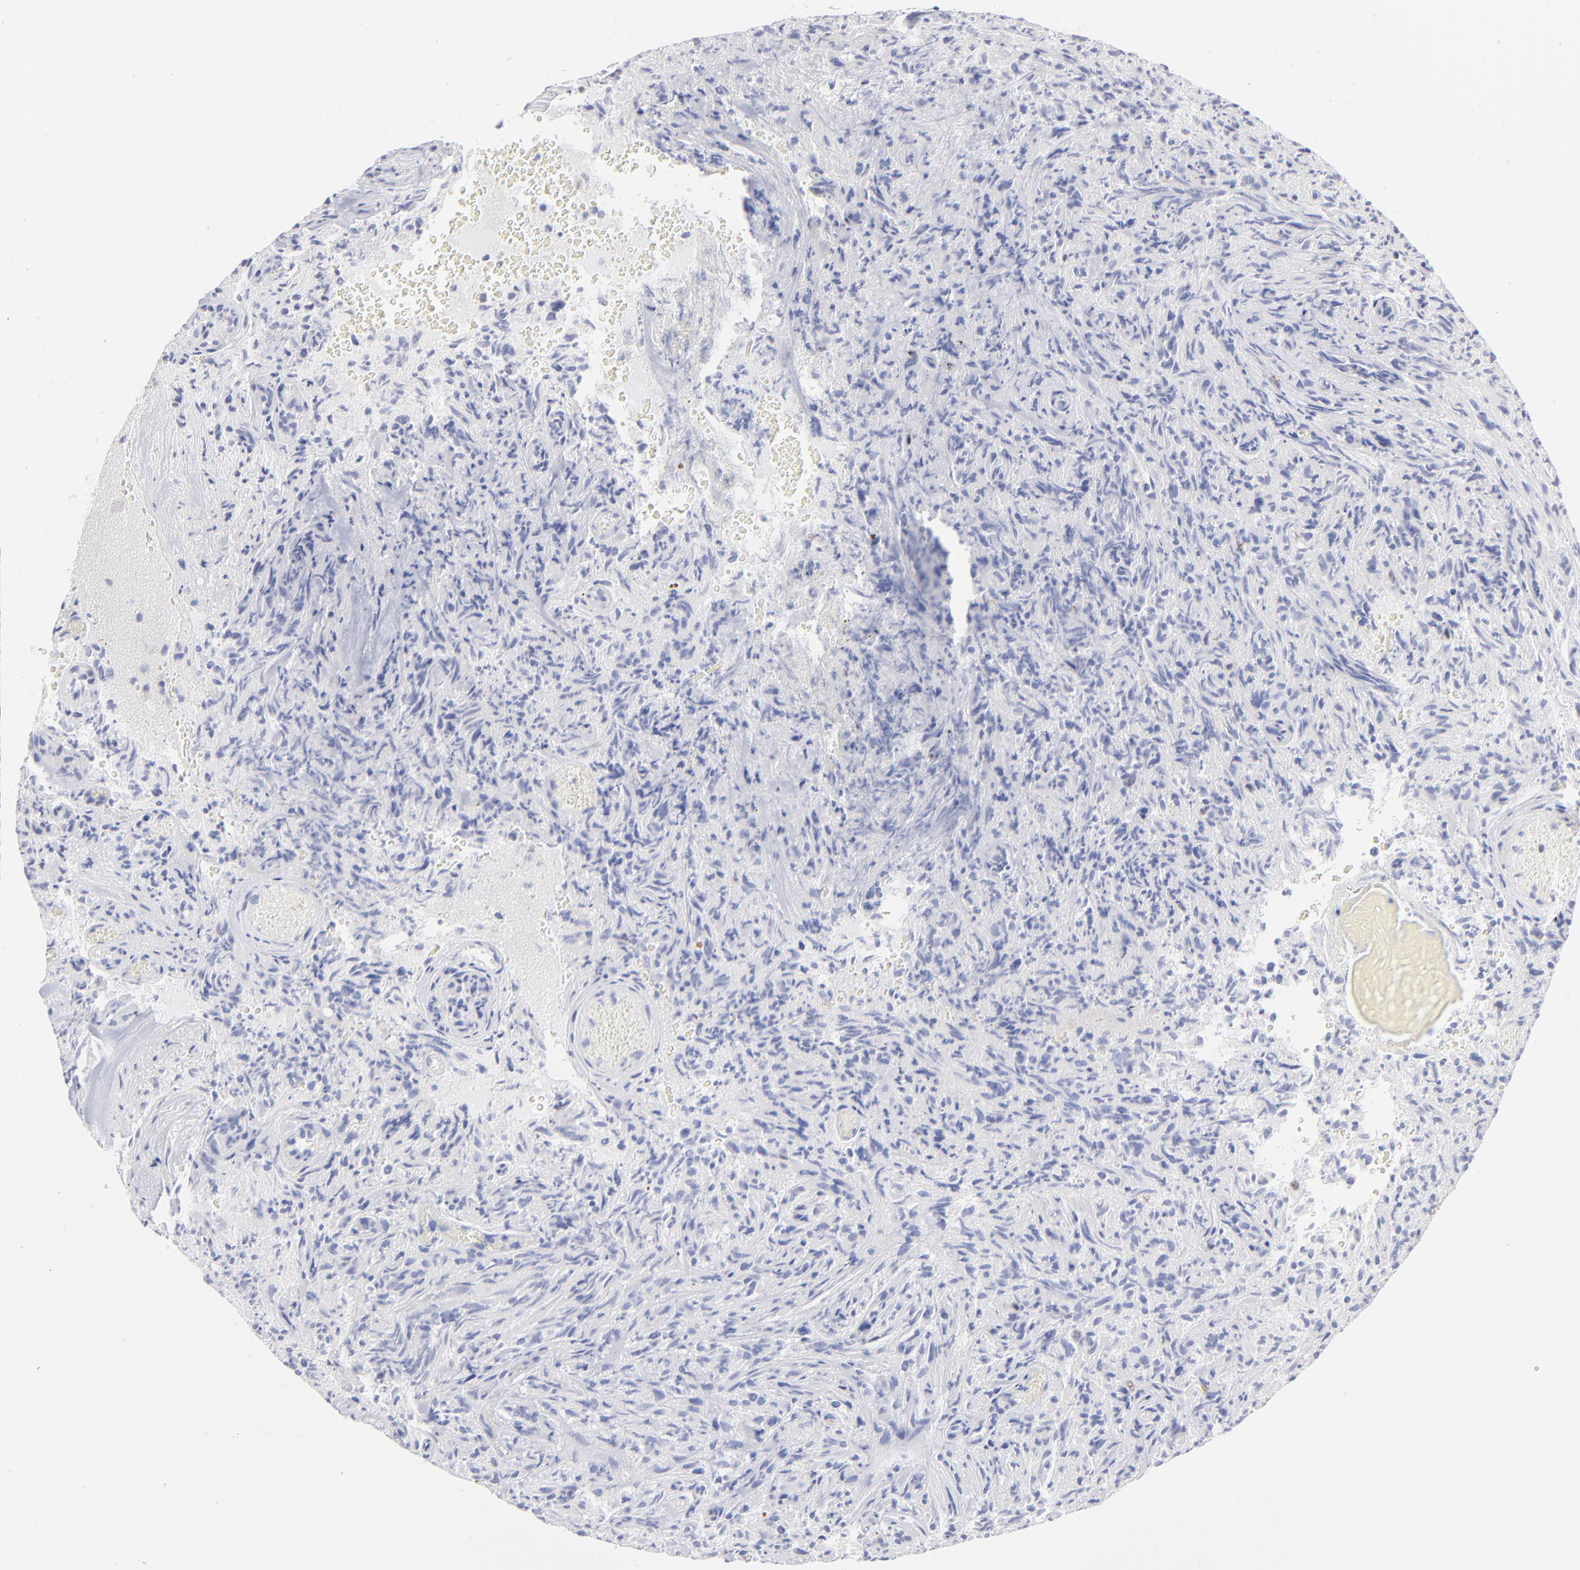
{"staining": {"intensity": "negative", "quantity": "none", "location": "none"}, "tissue": "glioma", "cell_type": "Tumor cells", "image_type": "cancer", "snomed": [{"axis": "morphology", "description": "Normal tissue, NOS"}, {"axis": "morphology", "description": "Glioma, malignant, High grade"}, {"axis": "topography", "description": "Cerebral cortex"}], "caption": "Immunohistochemistry (IHC) image of neoplastic tissue: malignant high-grade glioma stained with DAB (3,3'-diaminobenzidine) shows no significant protein positivity in tumor cells. The staining was performed using DAB to visualize the protein expression in brown, while the nuclei were stained in blue with hematoxylin (Magnification: 20x).", "gene": "TST", "patient": {"sex": "male", "age": 75}}